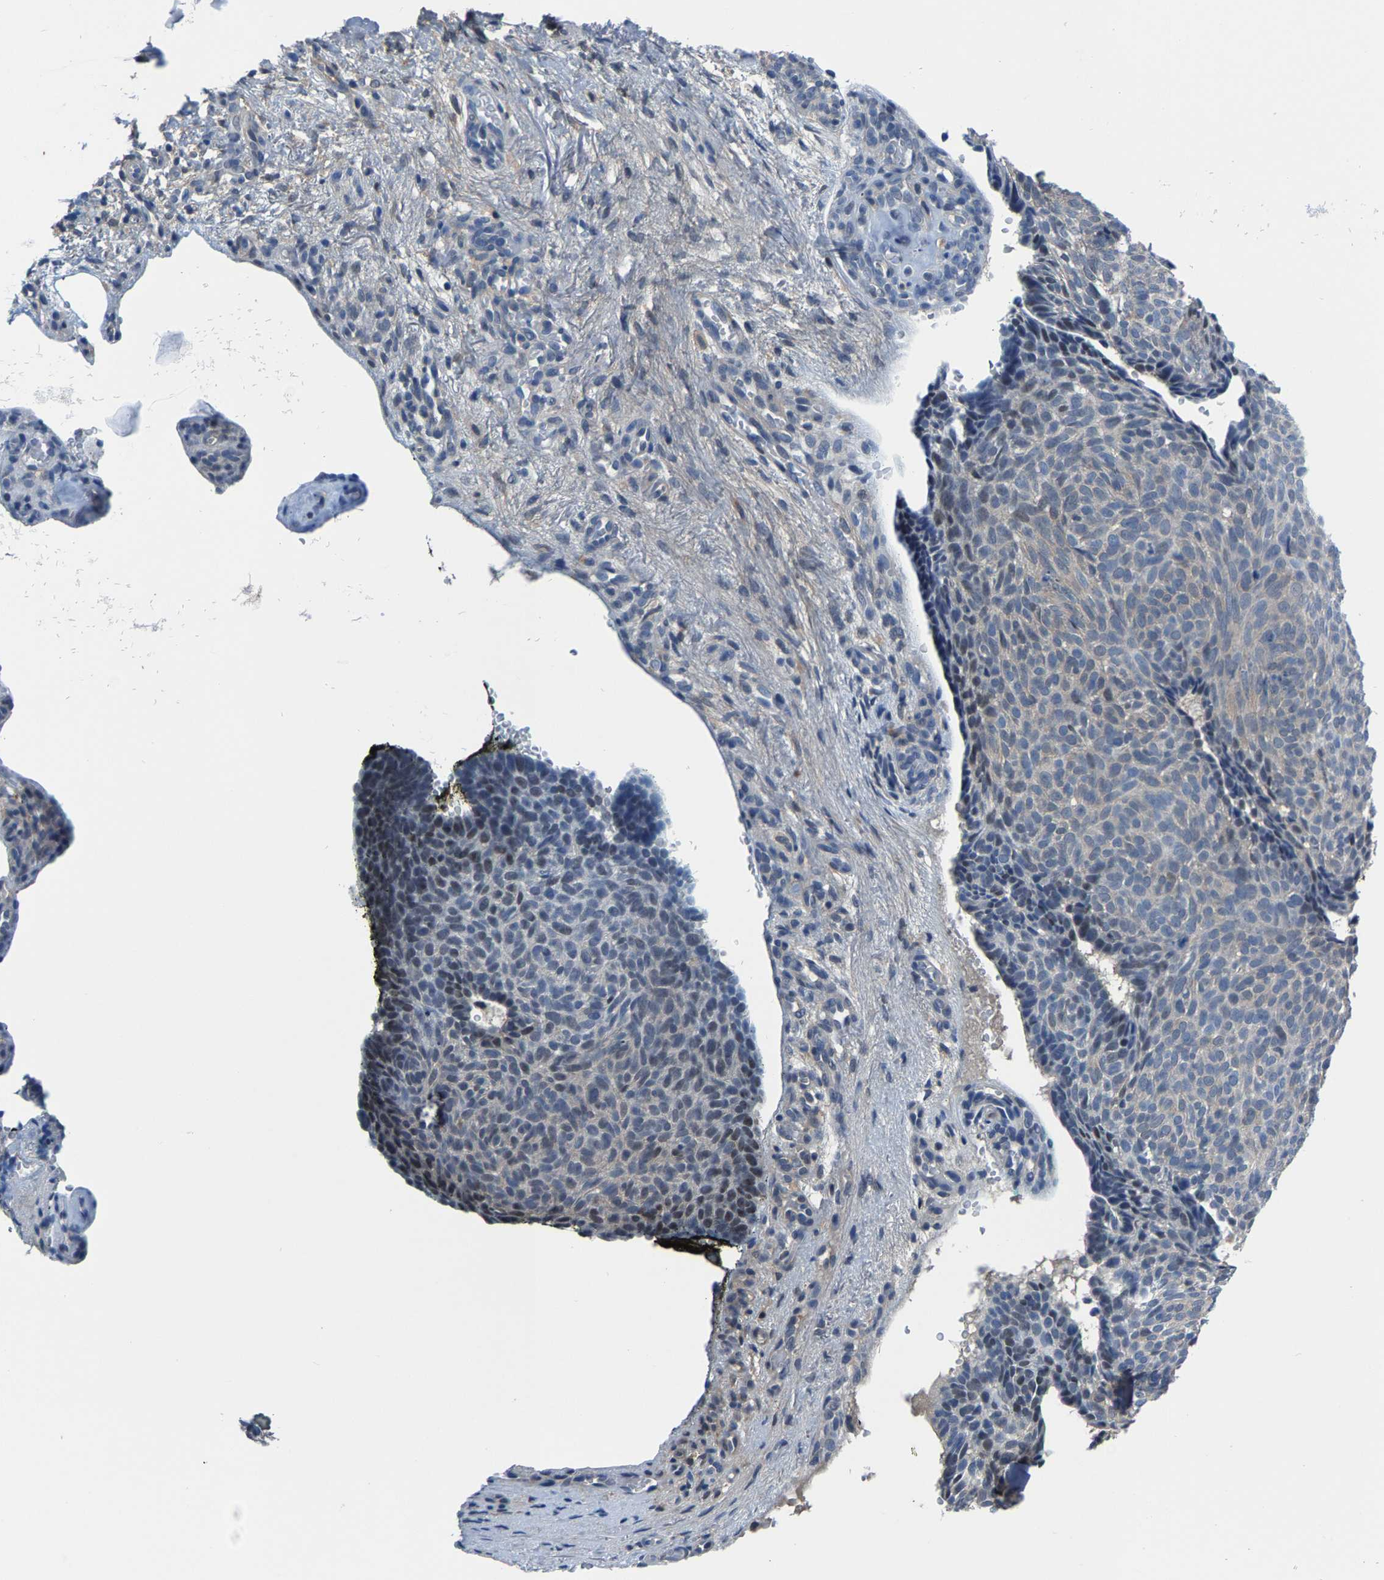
{"staining": {"intensity": "negative", "quantity": "none", "location": "none"}, "tissue": "skin cancer", "cell_type": "Tumor cells", "image_type": "cancer", "snomed": [{"axis": "morphology", "description": "Basal cell carcinoma"}, {"axis": "topography", "description": "Skin"}], "caption": "High power microscopy image of an IHC photomicrograph of skin basal cell carcinoma, revealing no significant positivity in tumor cells.", "gene": "SSH3", "patient": {"sex": "male", "age": 61}}